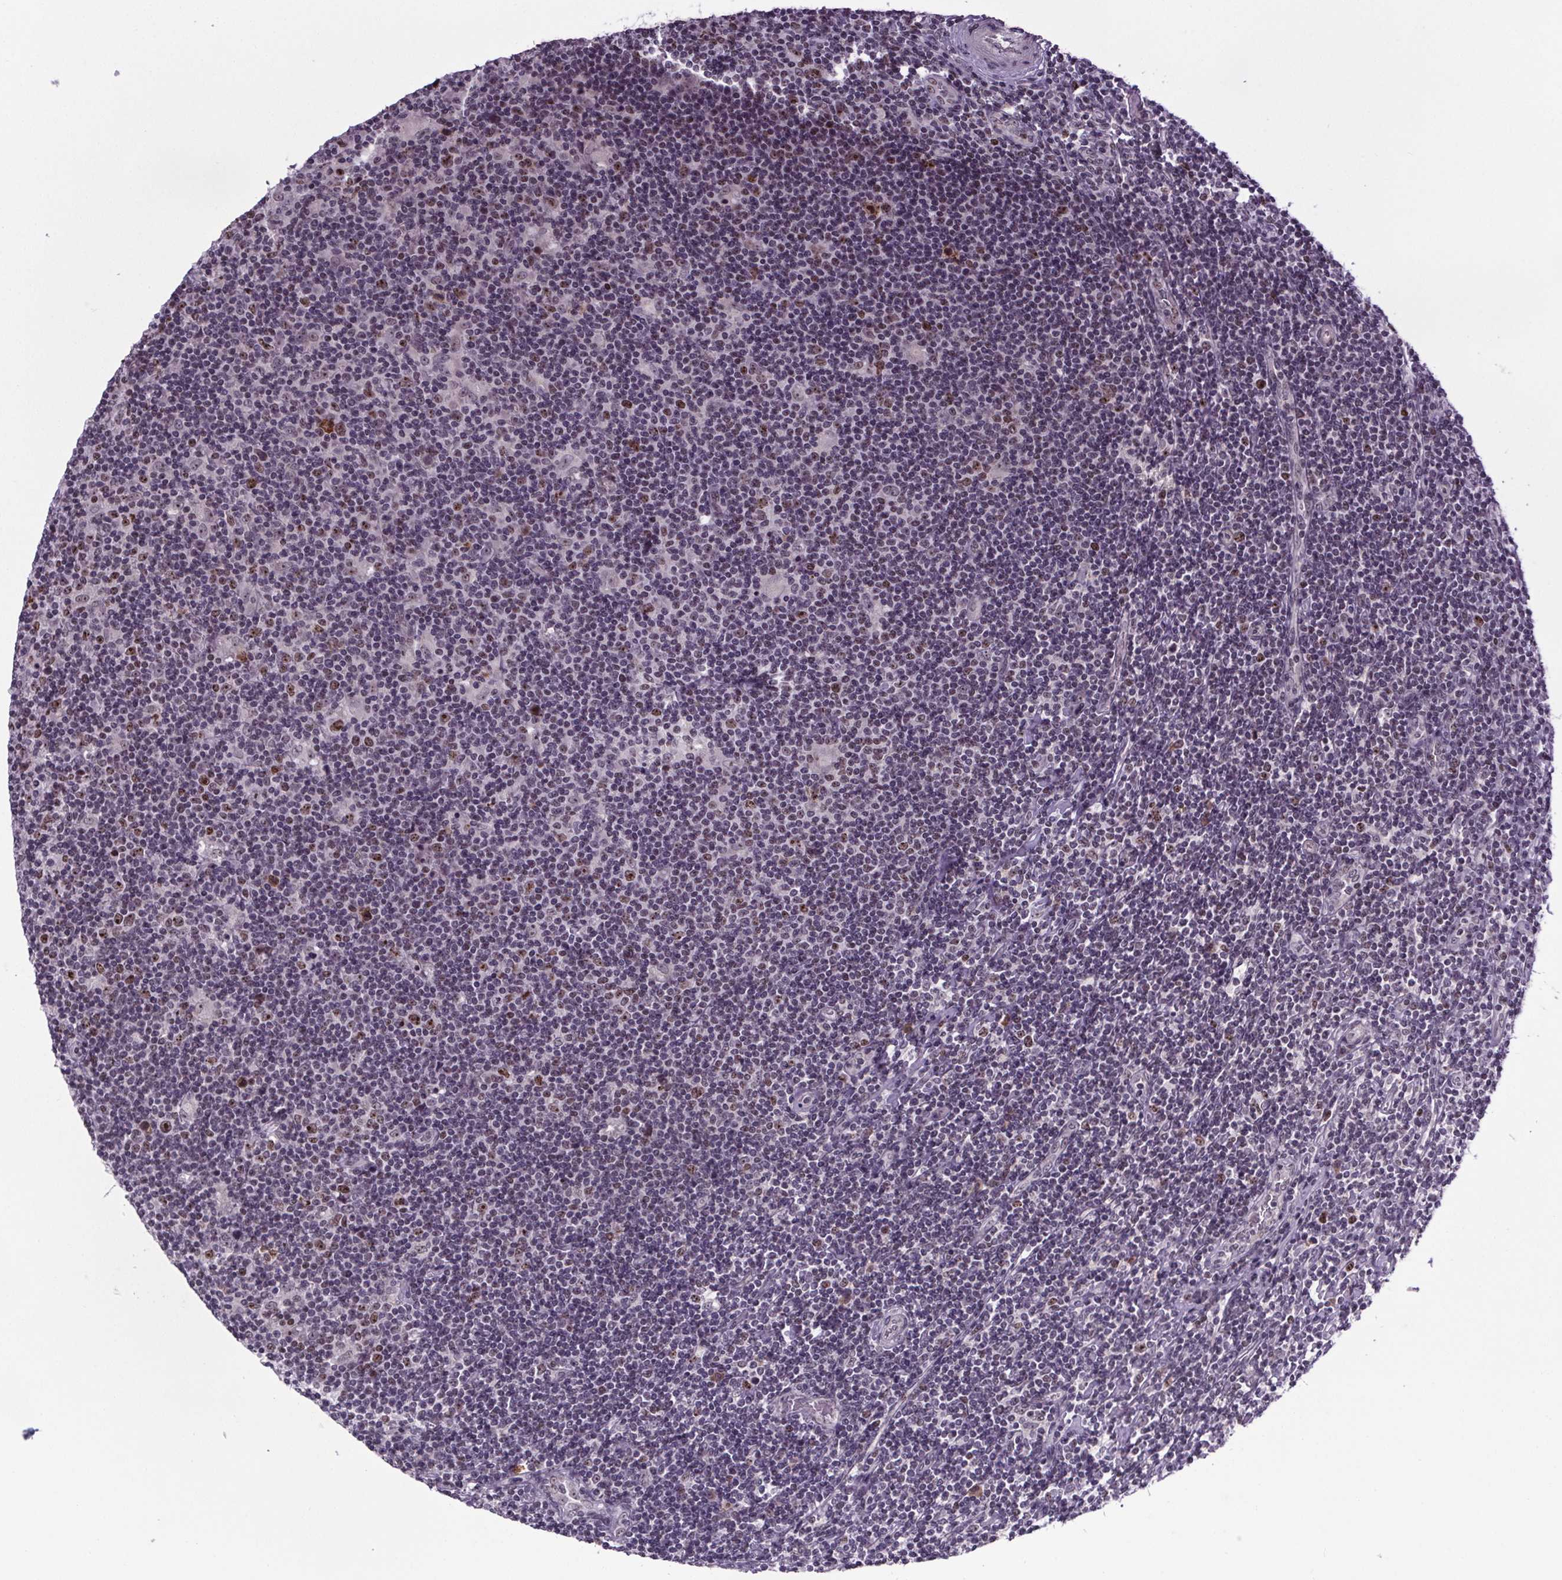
{"staining": {"intensity": "strong", "quantity": ">75%", "location": "nuclear"}, "tissue": "lymphoma", "cell_type": "Tumor cells", "image_type": "cancer", "snomed": [{"axis": "morphology", "description": "Hodgkin's disease, NOS"}, {"axis": "topography", "description": "Lymph node"}], "caption": "Hodgkin's disease stained with IHC shows strong nuclear staining in approximately >75% of tumor cells. (DAB (3,3'-diaminobenzidine) IHC with brightfield microscopy, high magnification).", "gene": "ATMIN", "patient": {"sex": "male", "age": 40}}